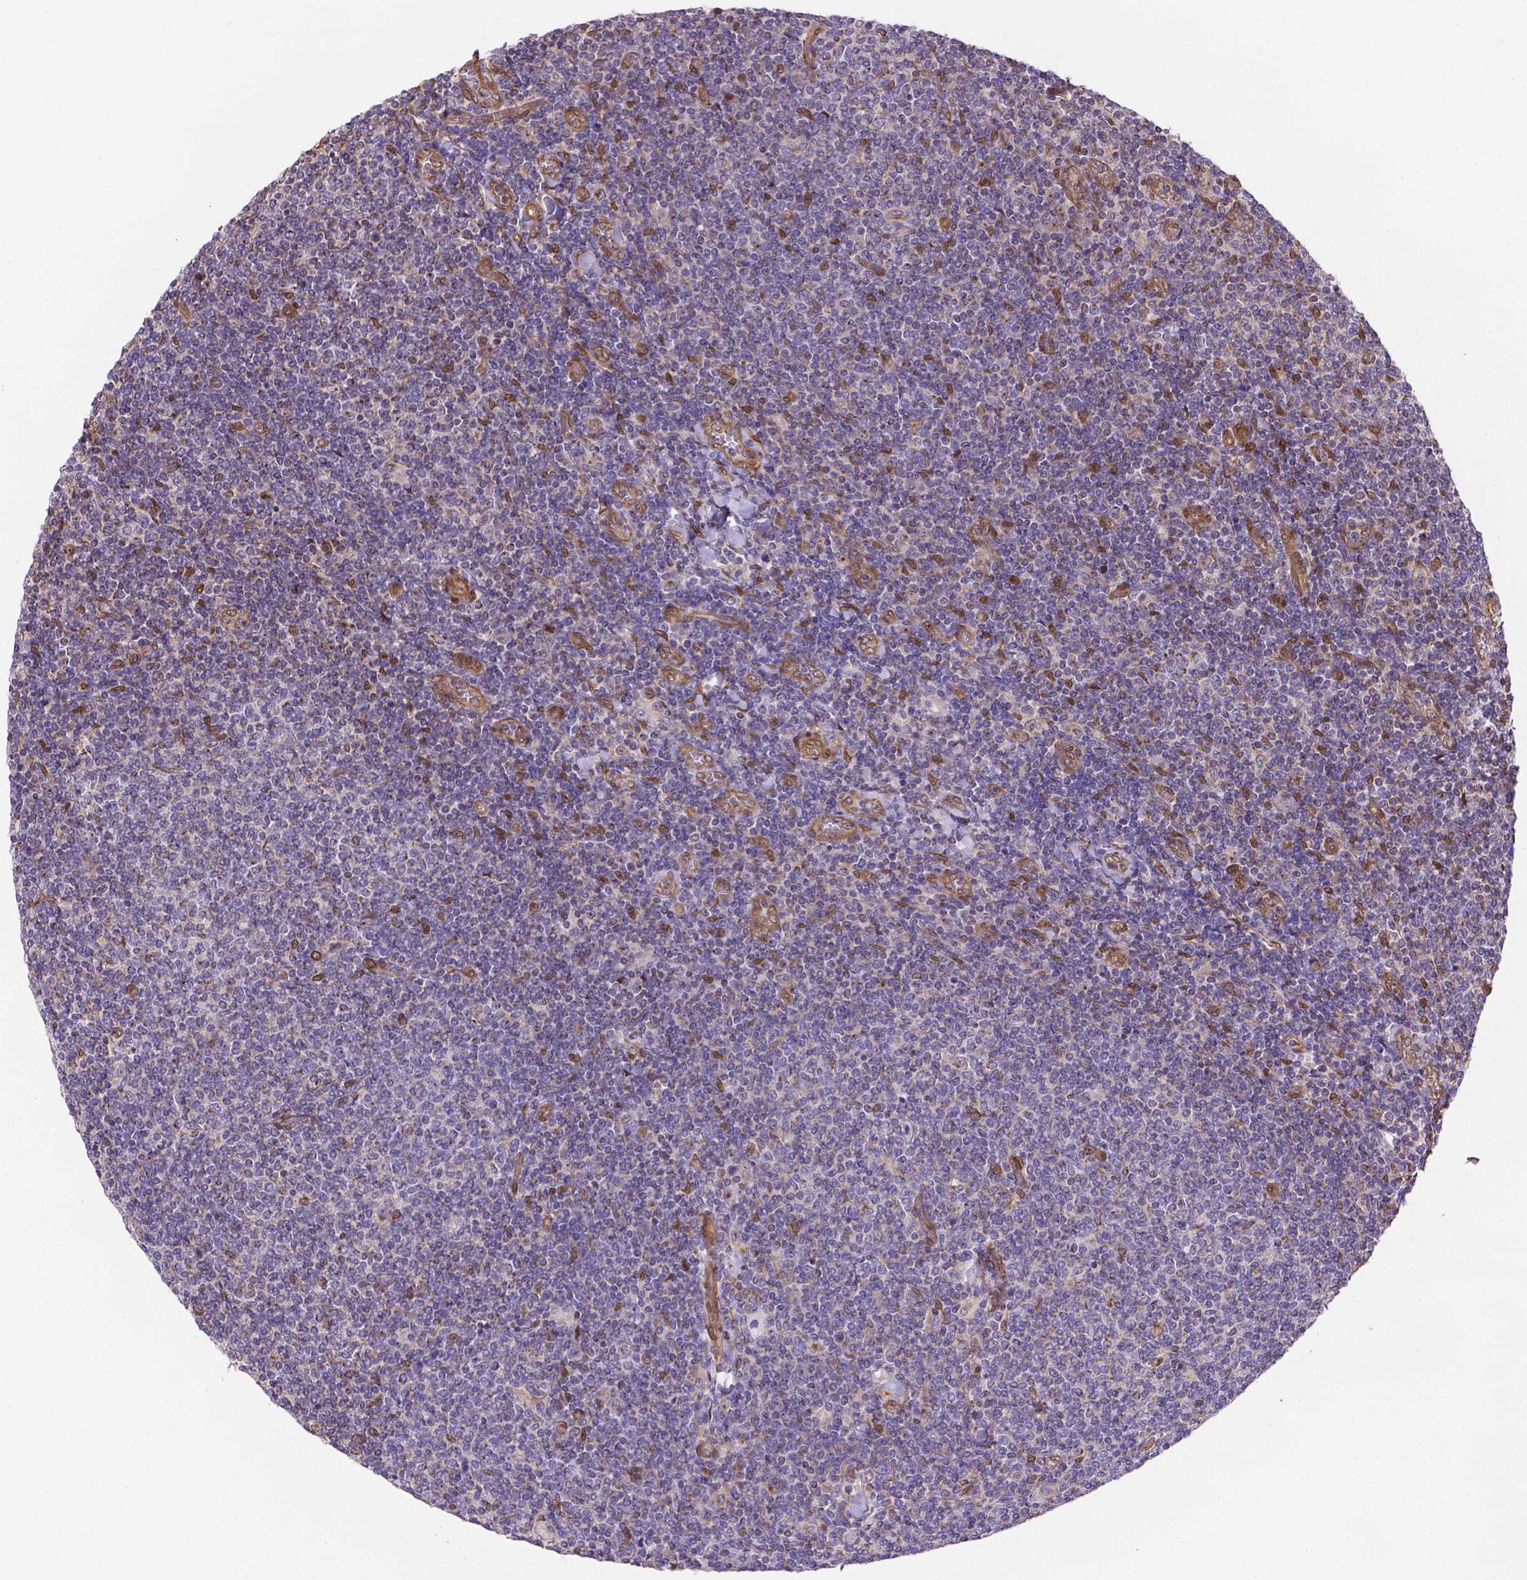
{"staining": {"intensity": "negative", "quantity": "none", "location": "none"}, "tissue": "lymphoma", "cell_type": "Tumor cells", "image_type": "cancer", "snomed": [{"axis": "morphology", "description": "Malignant lymphoma, non-Hodgkin's type, Low grade"}, {"axis": "topography", "description": "Lymph node"}], "caption": "Immunohistochemistry (IHC) photomicrograph of human low-grade malignant lymphoma, non-Hodgkin's type stained for a protein (brown), which exhibits no staining in tumor cells.", "gene": "YAP1", "patient": {"sex": "male", "age": 52}}